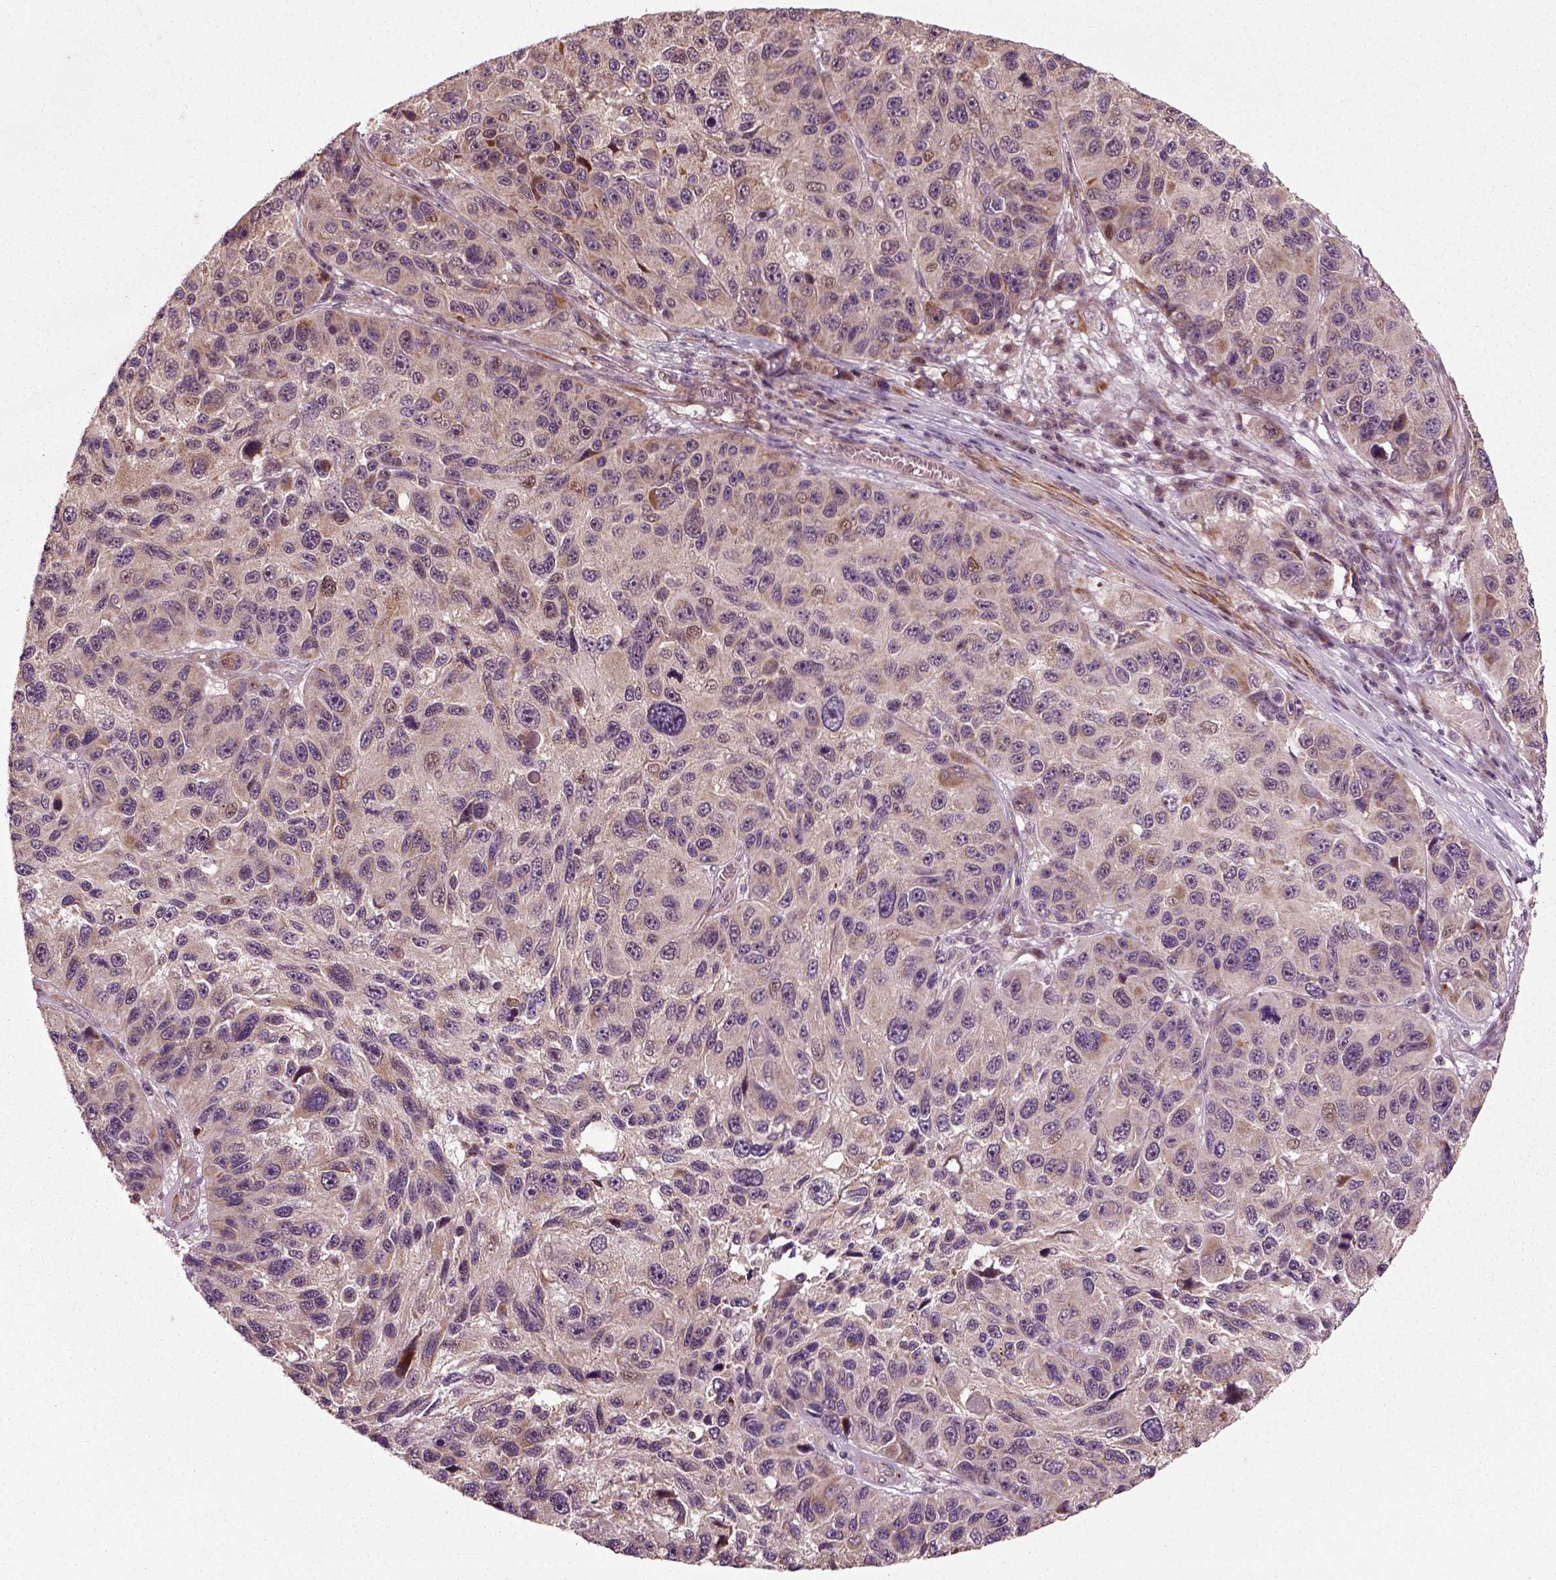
{"staining": {"intensity": "weak", "quantity": "<25%", "location": "cytoplasmic/membranous"}, "tissue": "melanoma", "cell_type": "Tumor cells", "image_type": "cancer", "snomed": [{"axis": "morphology", "description": "Malignant melanoma, NOS"}, {"axis": "topography", "description": "Skin"}], "caption": "There is no significant positivity in tumor cells of melanoma. (DAB (3,3'-diaminobenzidine) immunohistochemistry visualized using brightfield microscopy, high magnification).", "gene": "PLCD3", "patient": {"sex": "male", "age": 53}}